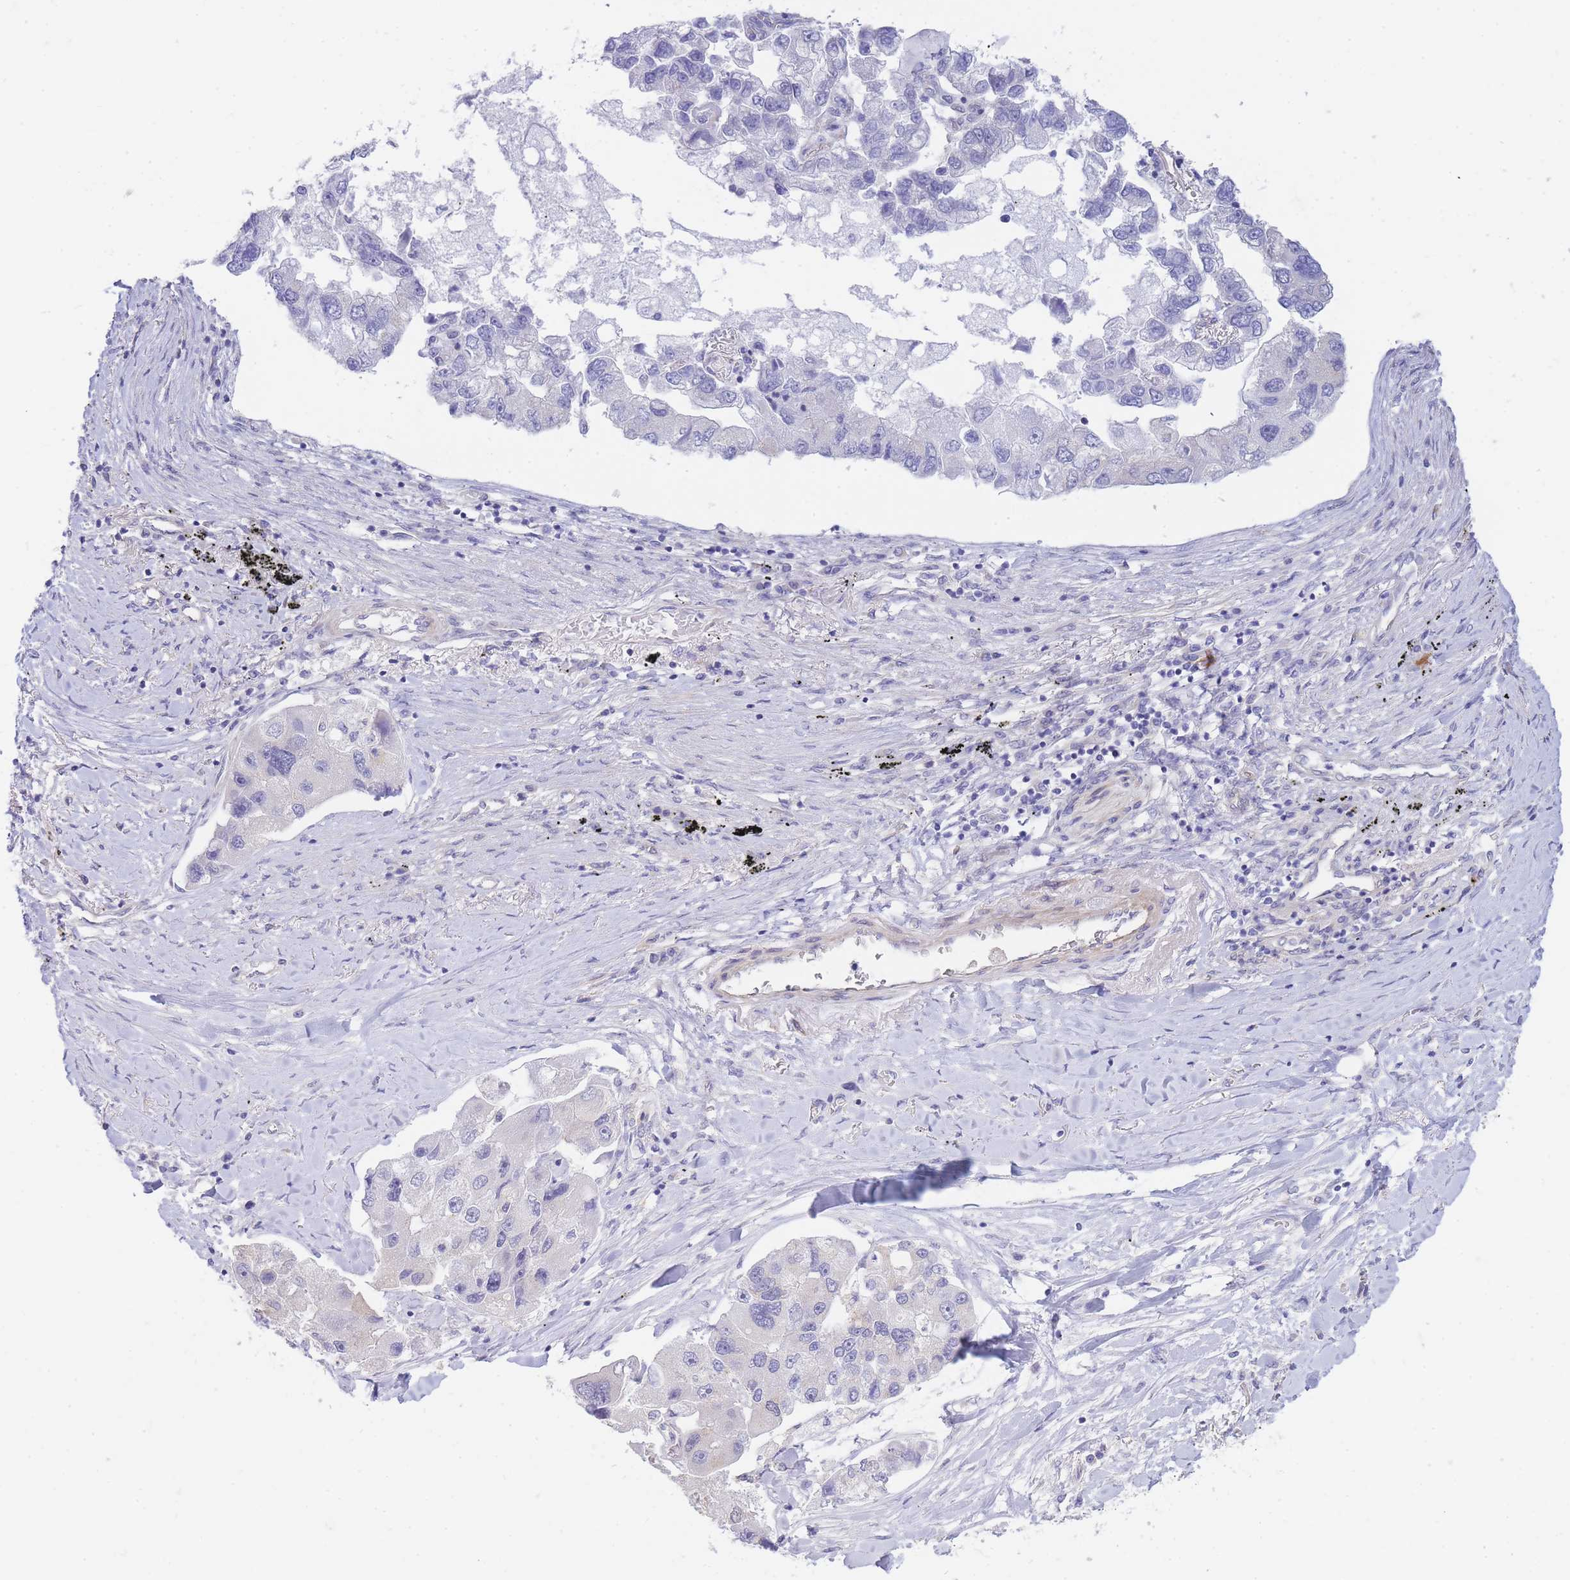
{"staining": {"intensity": "negative", "quantity": "none", "location": "none"}, "tissue": "lung cancer", "cell_type": "Tumor cells", "image_type": "cancer", "snomed": [{"axis": "morphology", "description": "Adenocarcinoma, NOS"}, {"axis": "topography", "description": "Lung"}], "caption": "This photomicrograph is of lung cancer (adenocarcinoma) stained with IHC to label a protein in brown with the nuclei are counter-stained blue. There is no expression in tumor cells.", "gene": "SUGT1", "patient": {"sex": "female", "age": 54}}